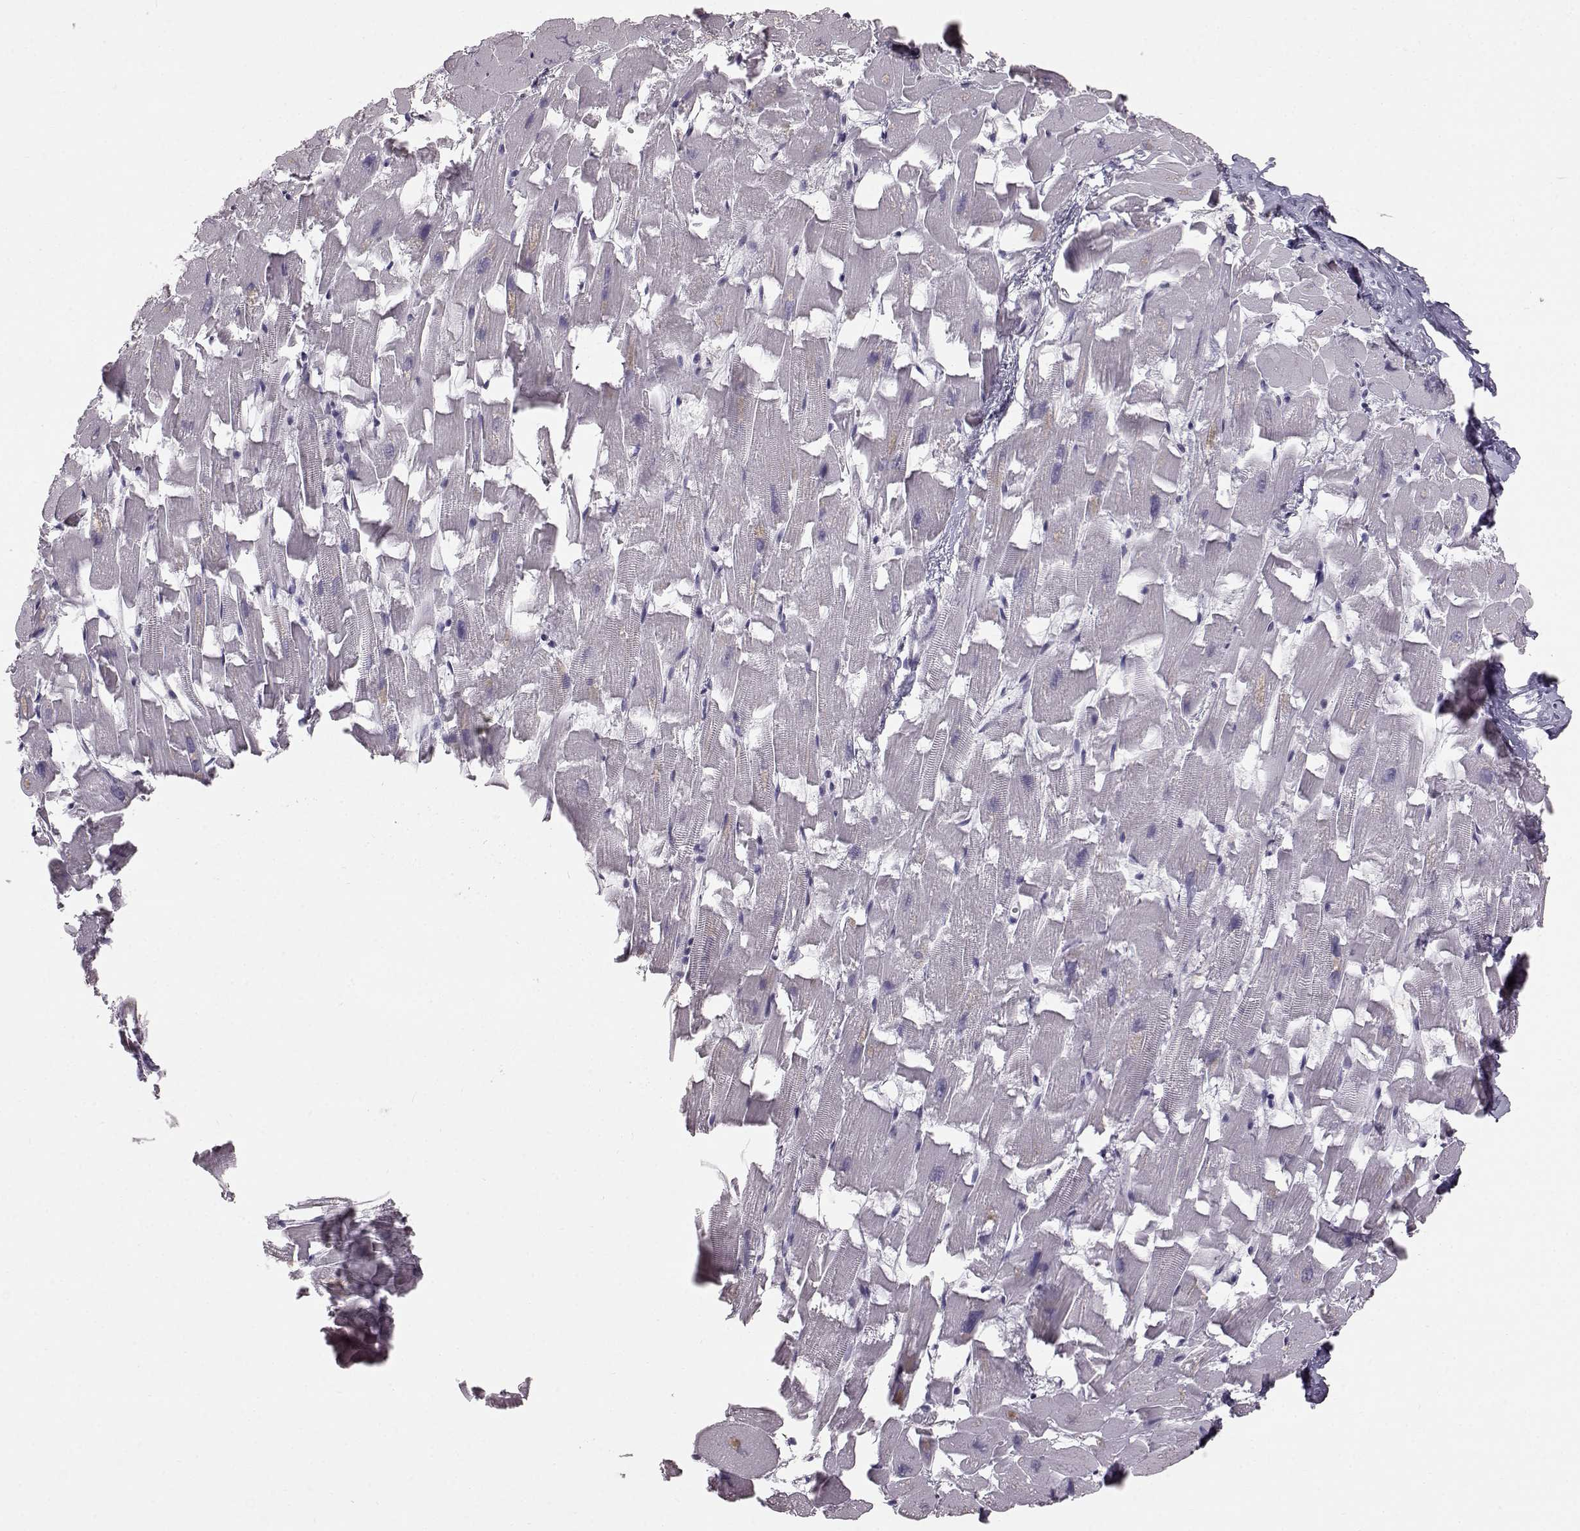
{"staining": {"intensity": "negative", "quantity": "none", "location": "none"}, "tissue": "heart muscle", "cell_type": "Cardiomyocytes", "image_type": "normal", "snomed": [{"axis": "morphology", "description": "Normal tissue, NOS"}, {"axis": "topography", "description": "Heart"}], "caption": "This is an IHC image of normal human heart muscle. There is no staining in cardiomyocytes.", "gene": "TCHHL1", "patient": {"sex": "female", "age": 64}}